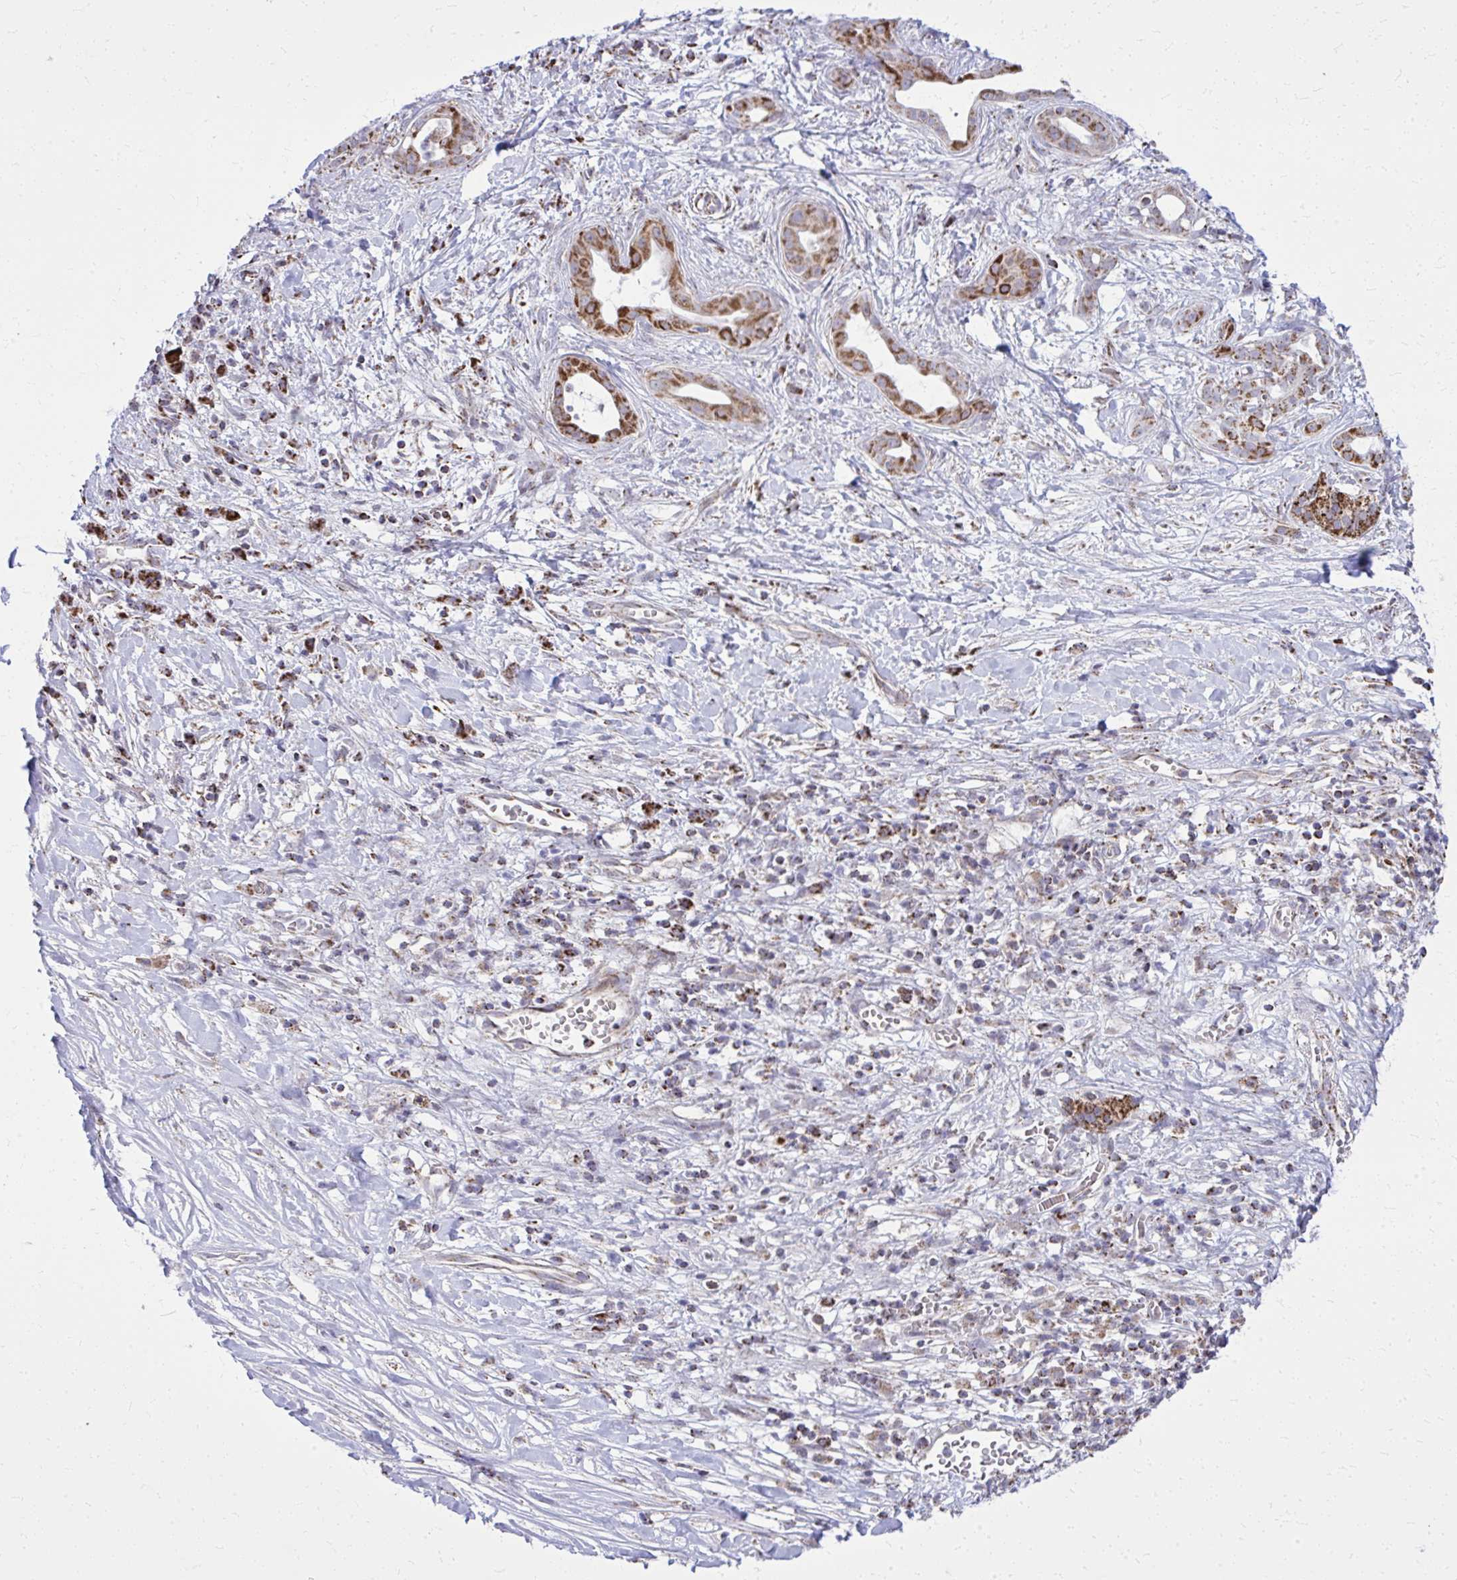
{"staining": {"intensity": "strong", "quantity": ">75%", "location": "cytoplasmic/membranous"}, "tissue": "pancreatic cancer", "cell_type": "Tumor cells", "image_type": "cancer", "snomed": [{"axis": "morphology", "description": "Adenocarcinoma, NOS"}, {"axis": "topography", "description": "Pancreas"}], "caption": "Adenocarcinoma (pancreatic) stained with IHC shows strong cytoplasmic/membranous positivity in about >75% of tumor cells.", "gene": "ZNF362", "patient": {"sex": "male", "age": 61}}